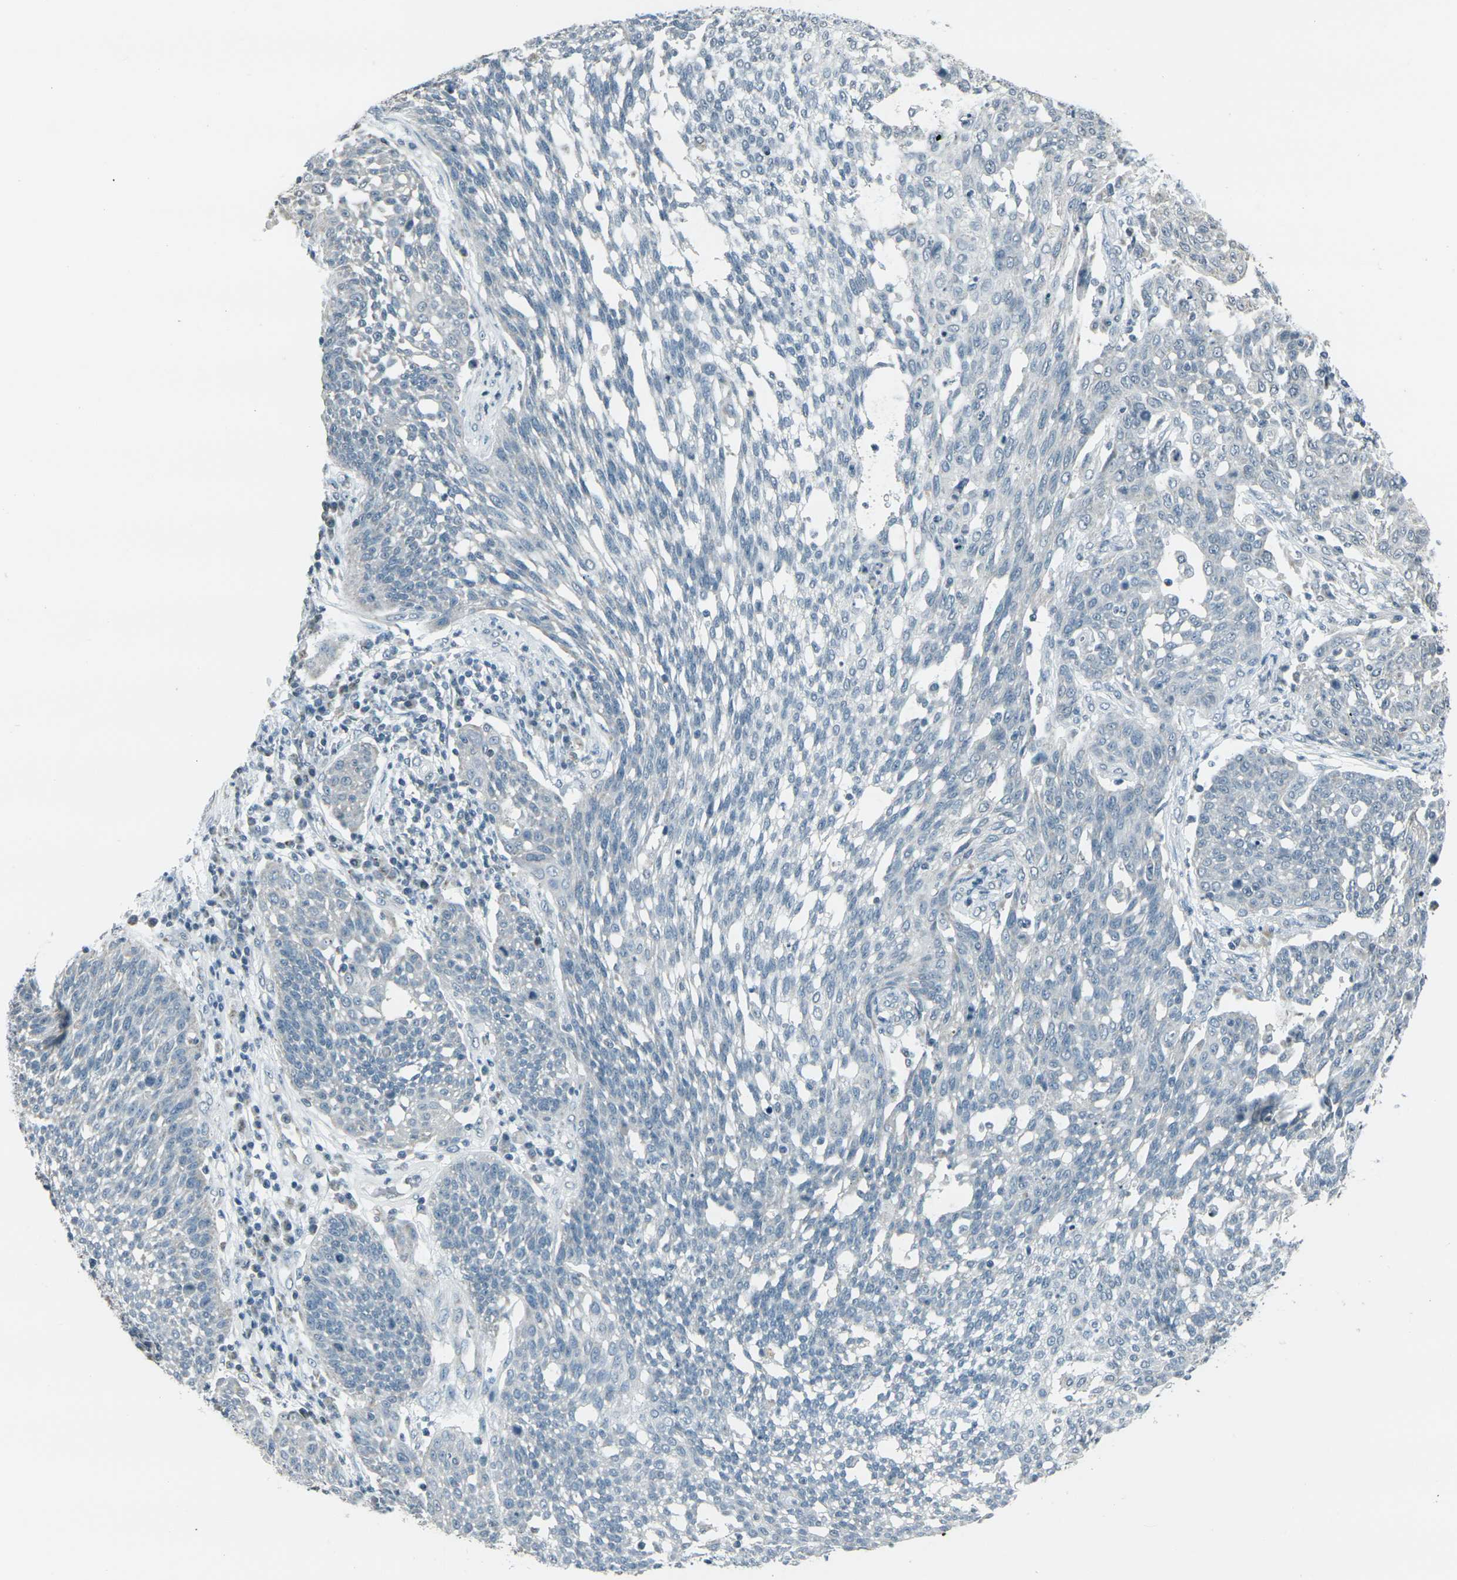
{"staining": {"intensity": "negative", "quantity": "none", "location": "none"}, "tissue": "cervical cancer", "cell_type": "Tumor cells", "image_type": "cancer", "snomed": [{"axis": "morphology", "description": "Squamous cell carcinoma, NOS"}, {"axis": "topography", "description": "Cervix"}], "caption": "DAB immunohistochemical staining of cervical cancer shows no significant positivity in tumor cells.", "gene": "H2BC1", "patient": {"sex": "female", "age": 34}}